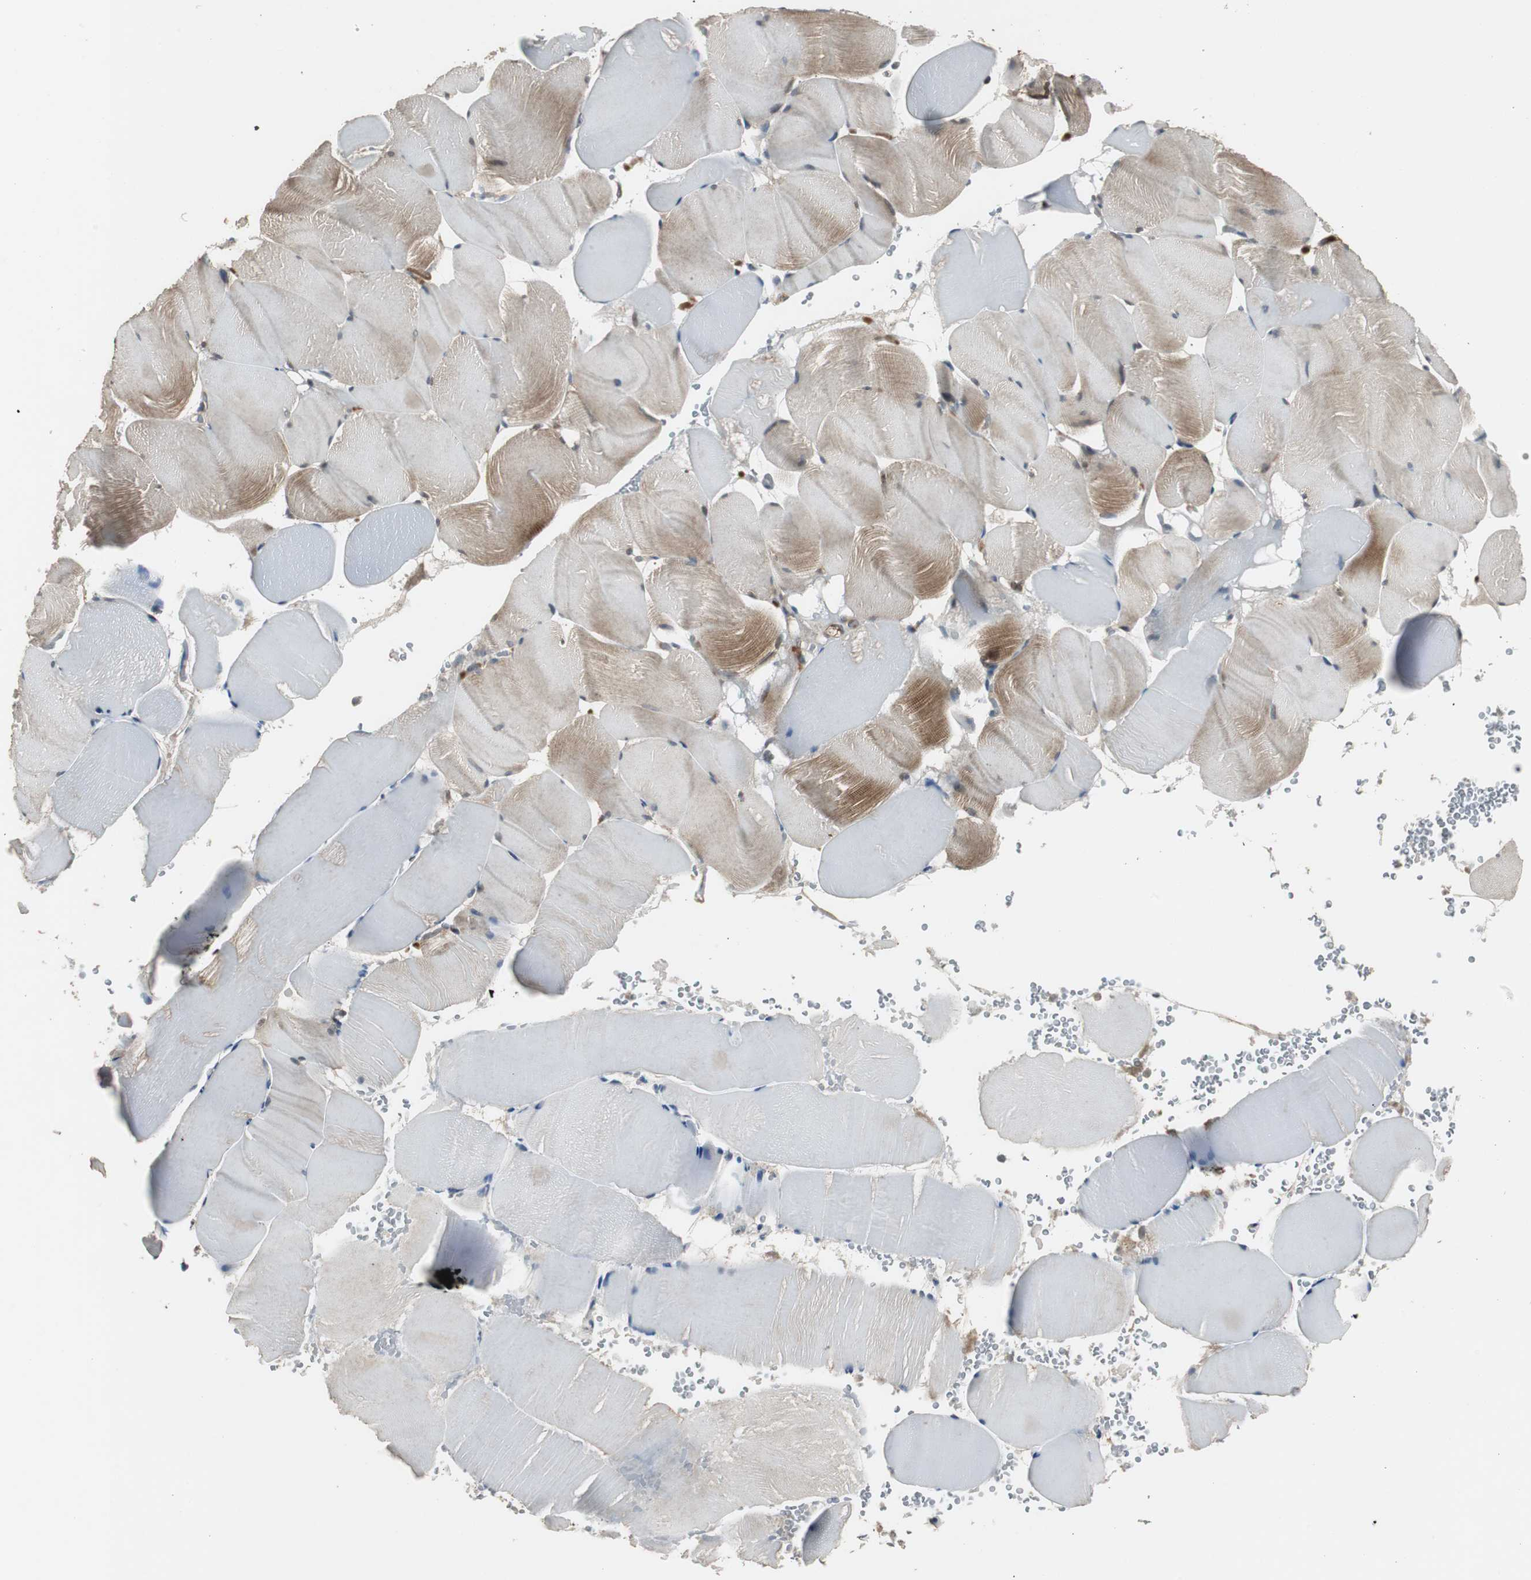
{"staining": {"intensity": "moderate", "quantity": "<25%", "location": "cytoplasmic/membranous"}, "tissue": "skeletal muscle", "cell_type": "Myocytes", "image_type": "normal", "snomed": [{"axis": "morphology", "description": "Normal tissue, NOS"}, {"axis": "topography", "description": "Skeletal muscle"}], "caption": "Normal skeletal muscle exhibits moderate cytoplasmic/membranous expression in about <25% of myocytes.", "gene": "FHL2", "patient": {"sex": "male", "age": 62}}